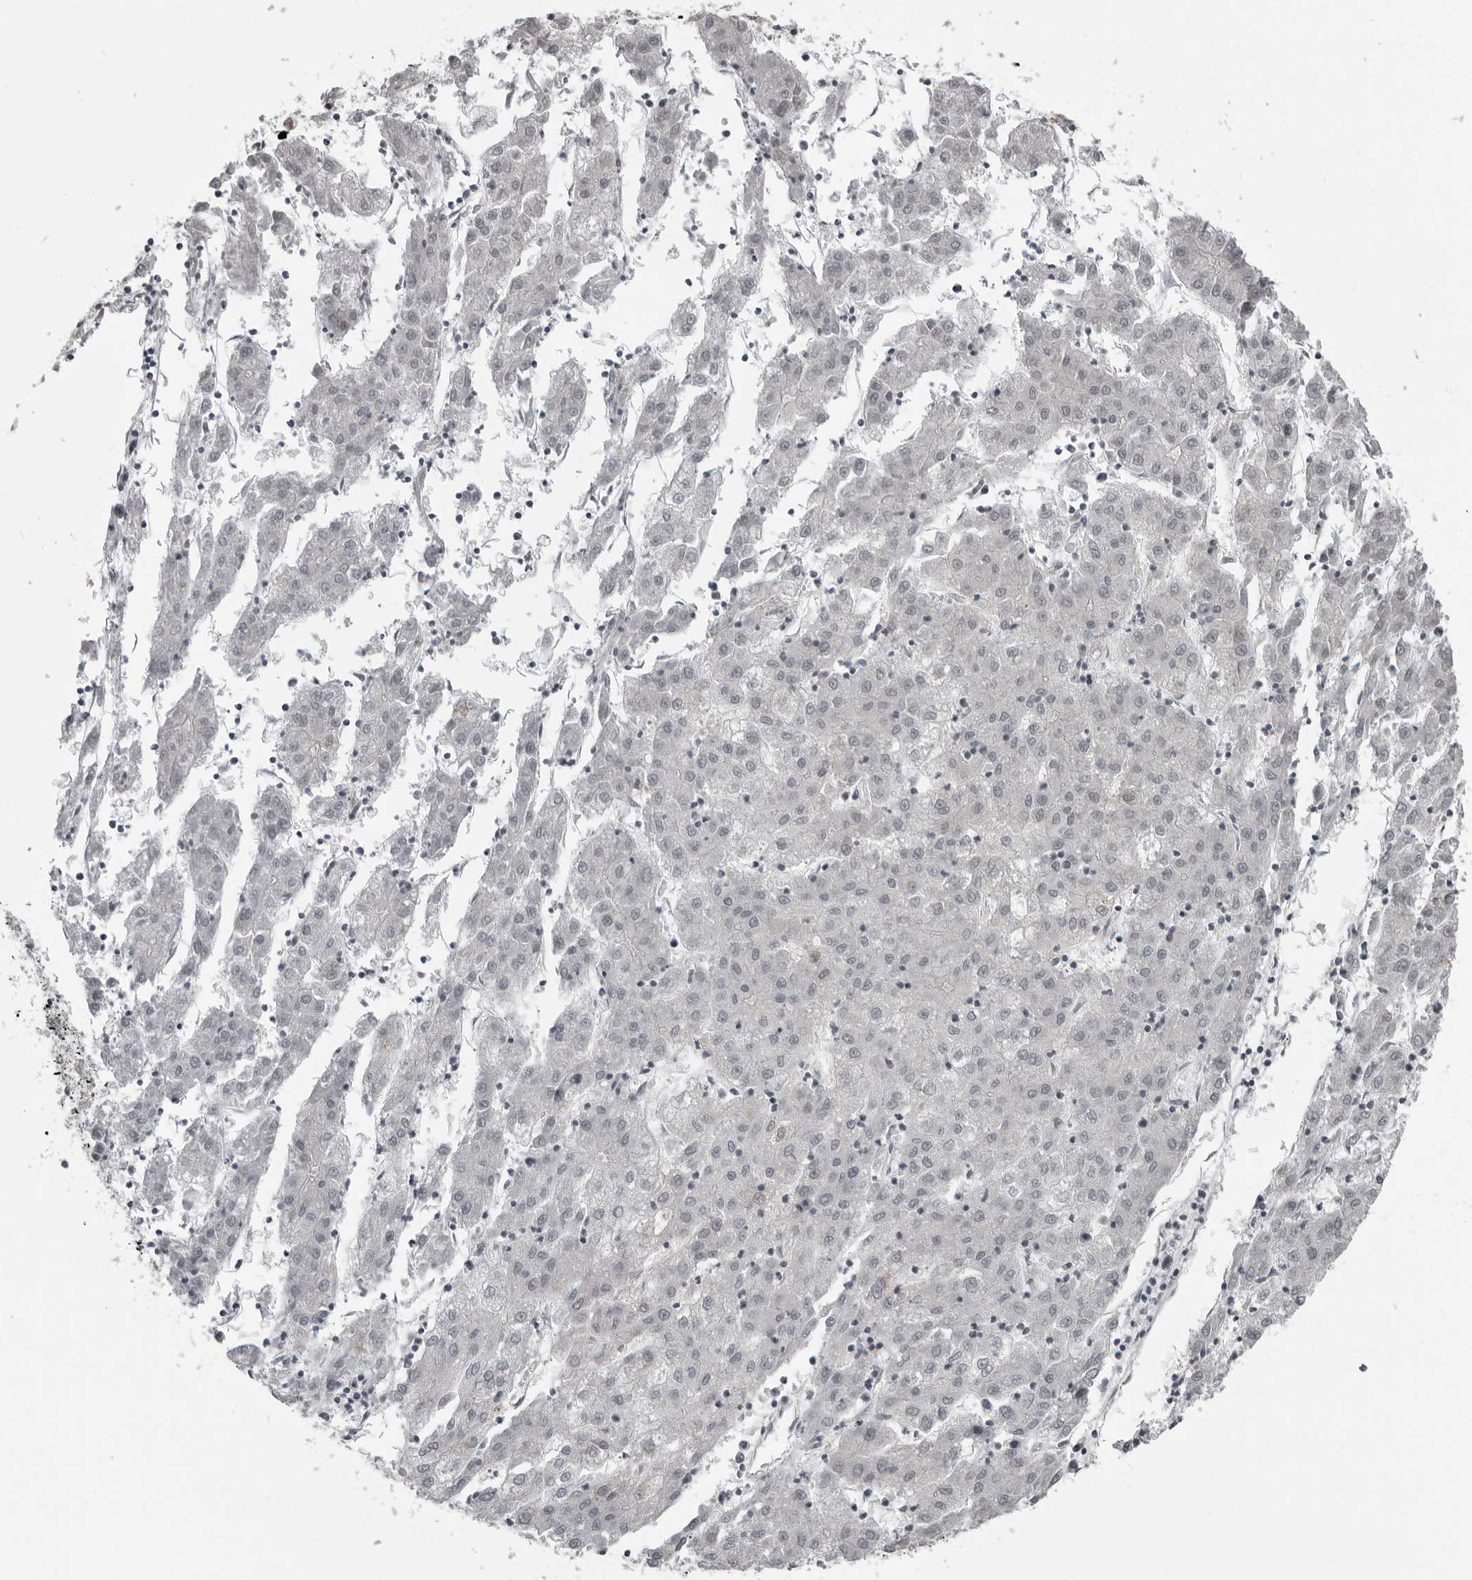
{"staining": {"intensity": "negative", "quantity": "none", "location": "none"}, "tissue": "liver cancer", "cell_type": "Tumor cells", "image_type": "cancer", "snomed": [{"axis": "morphology", "description": "Carcinoma, Hepatocellular, NOS"}, {"axis": "topography", "description": "Liver"}], "caption": "This is an IHC histopathology image of liver hepatocellular carcinoma. There is no staining in tumor cells.", "gene": "RTCA", "patient": {"sex": "male", "age": 72}}